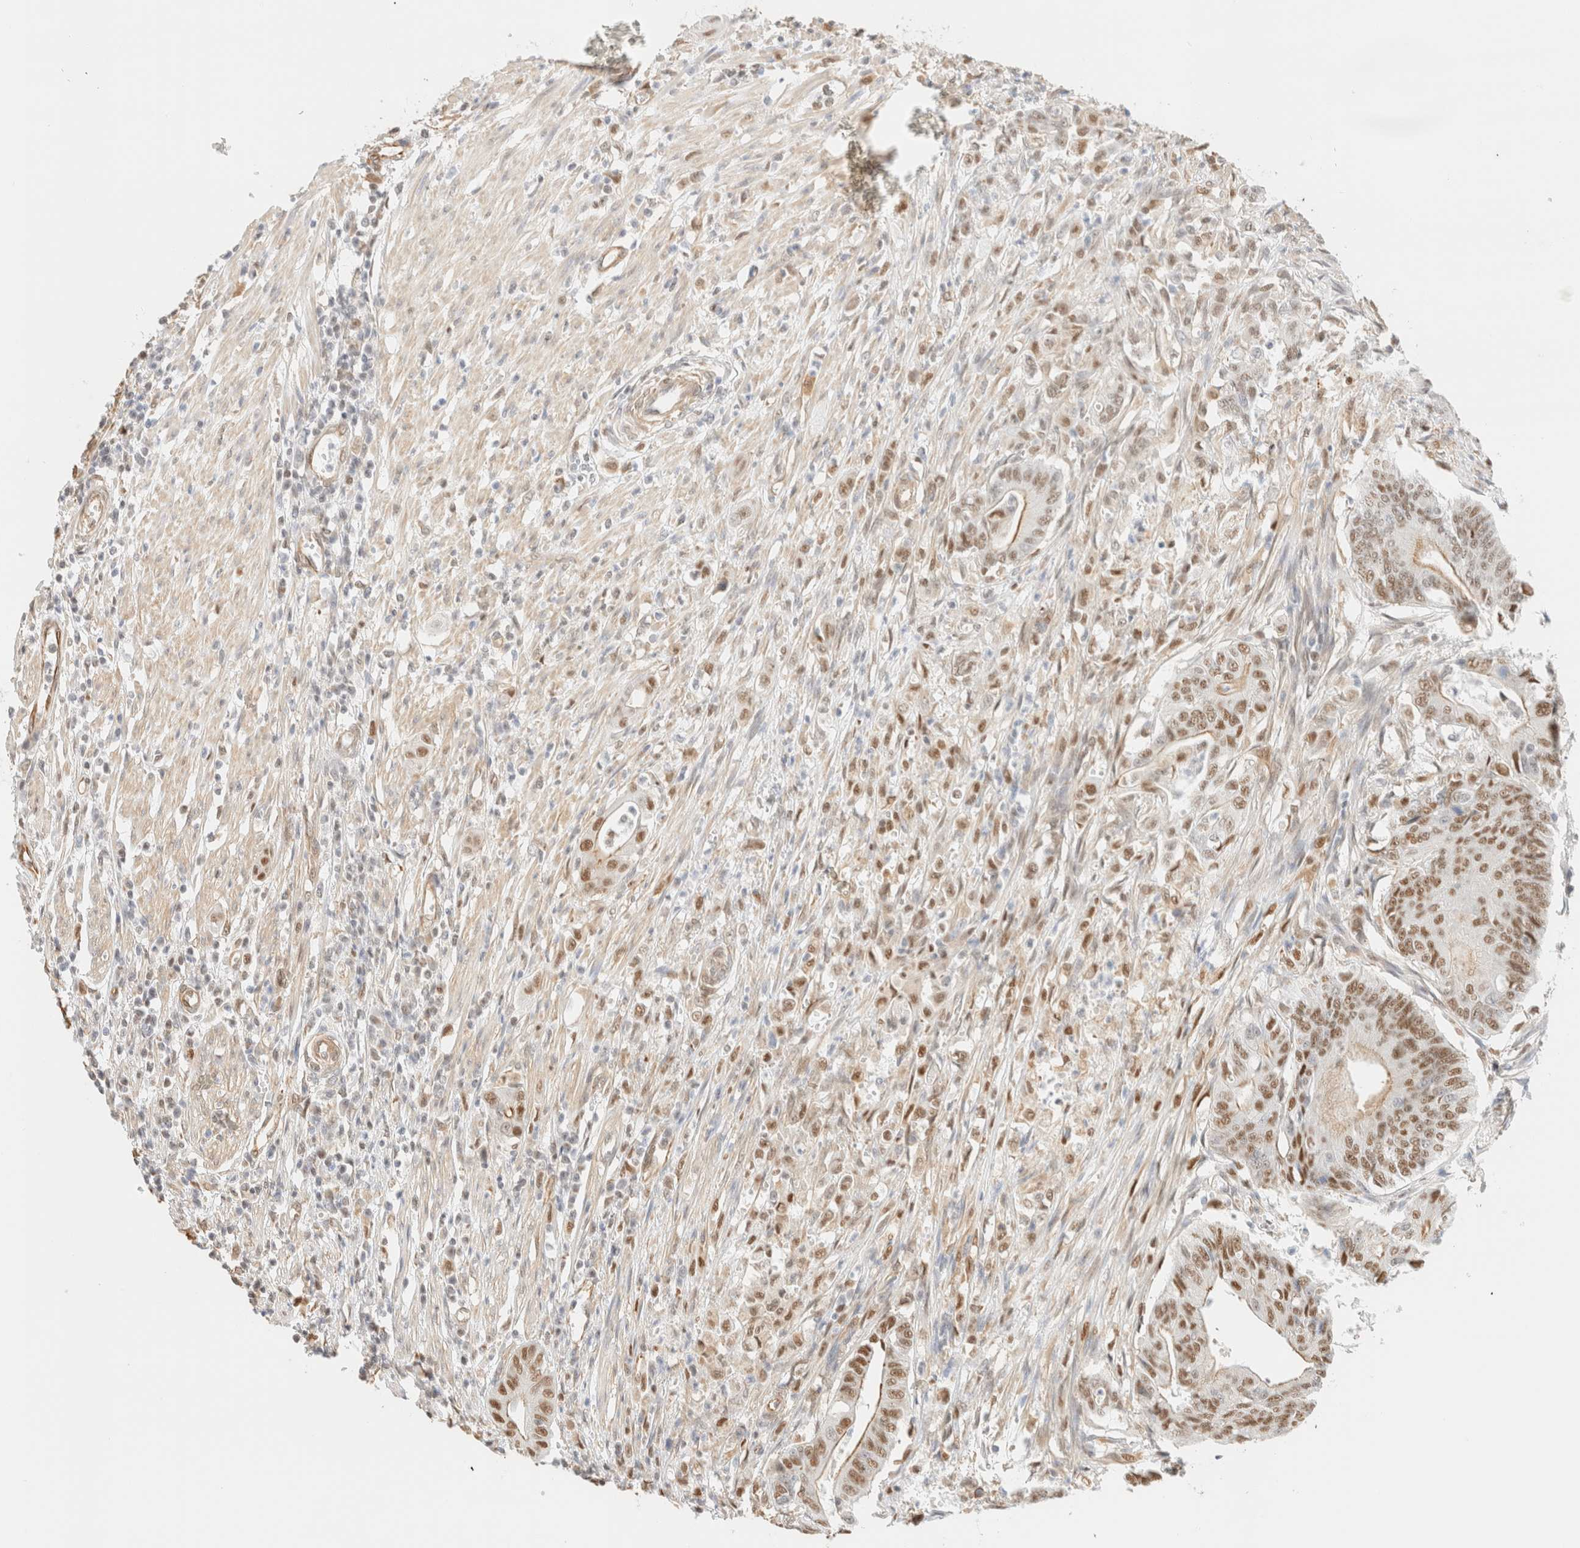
{"staining": {"intensity": "moderate", "quantity": ">75%", "location": "cytoplasmic/membranous,nuclear"}, "tissue": "colorectal cancer", "cell_type": "Tumor cells", "image_type": "cancer", "snomed": [{"axis": "morphology", "description": "Adenoma, NOS"}, {"axis": "morphology", "description": "Adenocarcinoma, NOS"}, {"axis": "topography", "description": "Colon"}], "caption": "Immunohistochemical staining of colorectal adenoma displays medium levels of moderate cytoplasmic/membranous and nuclear protein positivity in about >75% of tumor cells.", "gene": "ARID5A", "patient": {"sex": "male", "age": 79}}